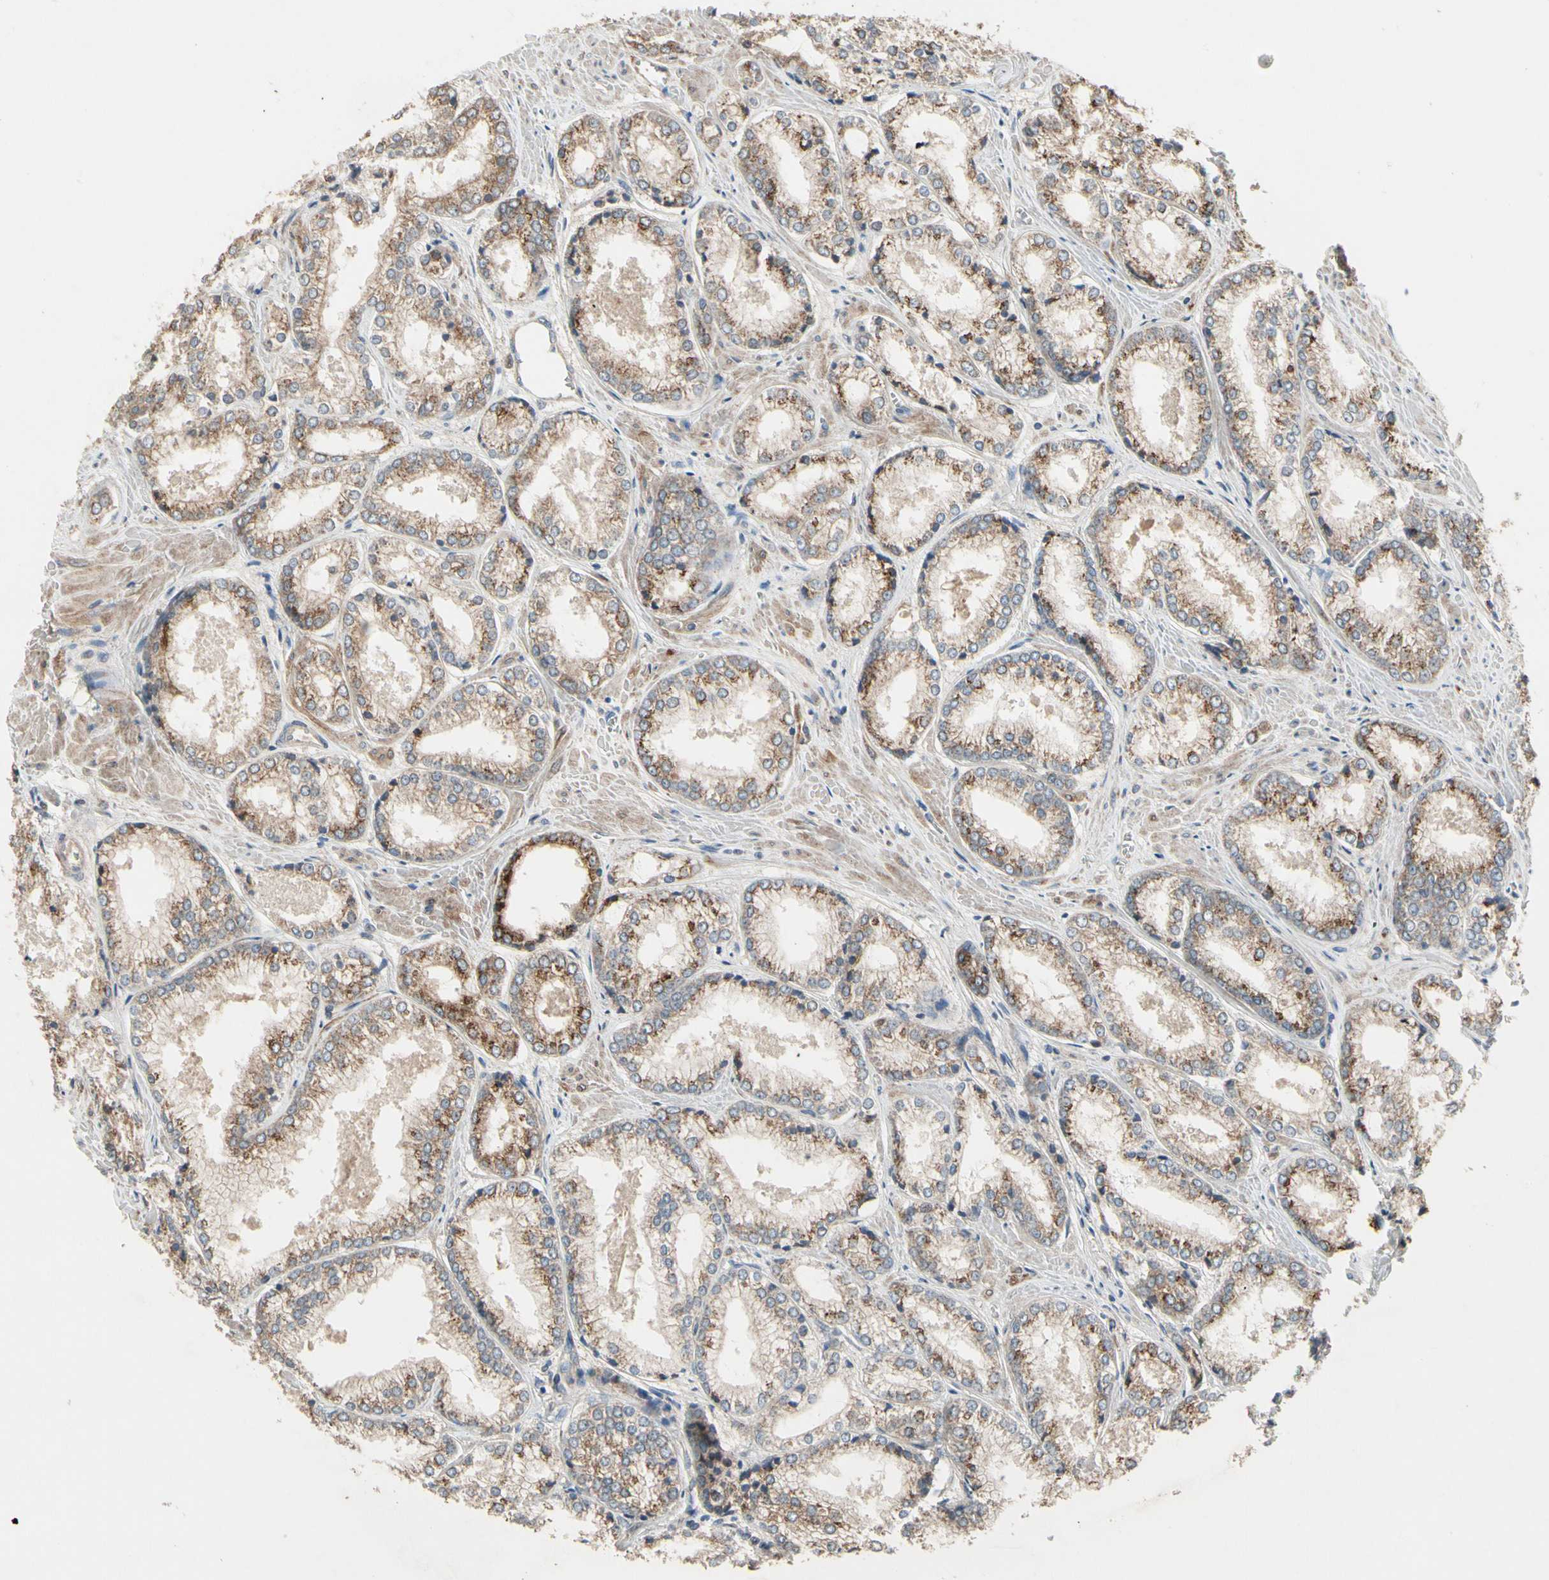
{"staining": {"intensity": "moderate", "quantity": ">75%", "location": "cytoplasmic/membranous"}, "tissue": "prostate cancer", "cell_type": "Tumor cells", "image_type": "cancer", "snomed": [{"axis": "morphology", "description": "Adenocarcinoma, Low grade"}, {"axis": "topography", "description": "Prostate"}], "caption": "This micrograph displays prostate low-grade adenocarcinoma stained with IHC to label a protein in brown. The cytoplasmic/membranous of tumor cells show moderate positivity for the protein. Nuclei are counter-stained blue.", "gene": "CGREF1", "patient": {"sex": "male", "age": 64}}